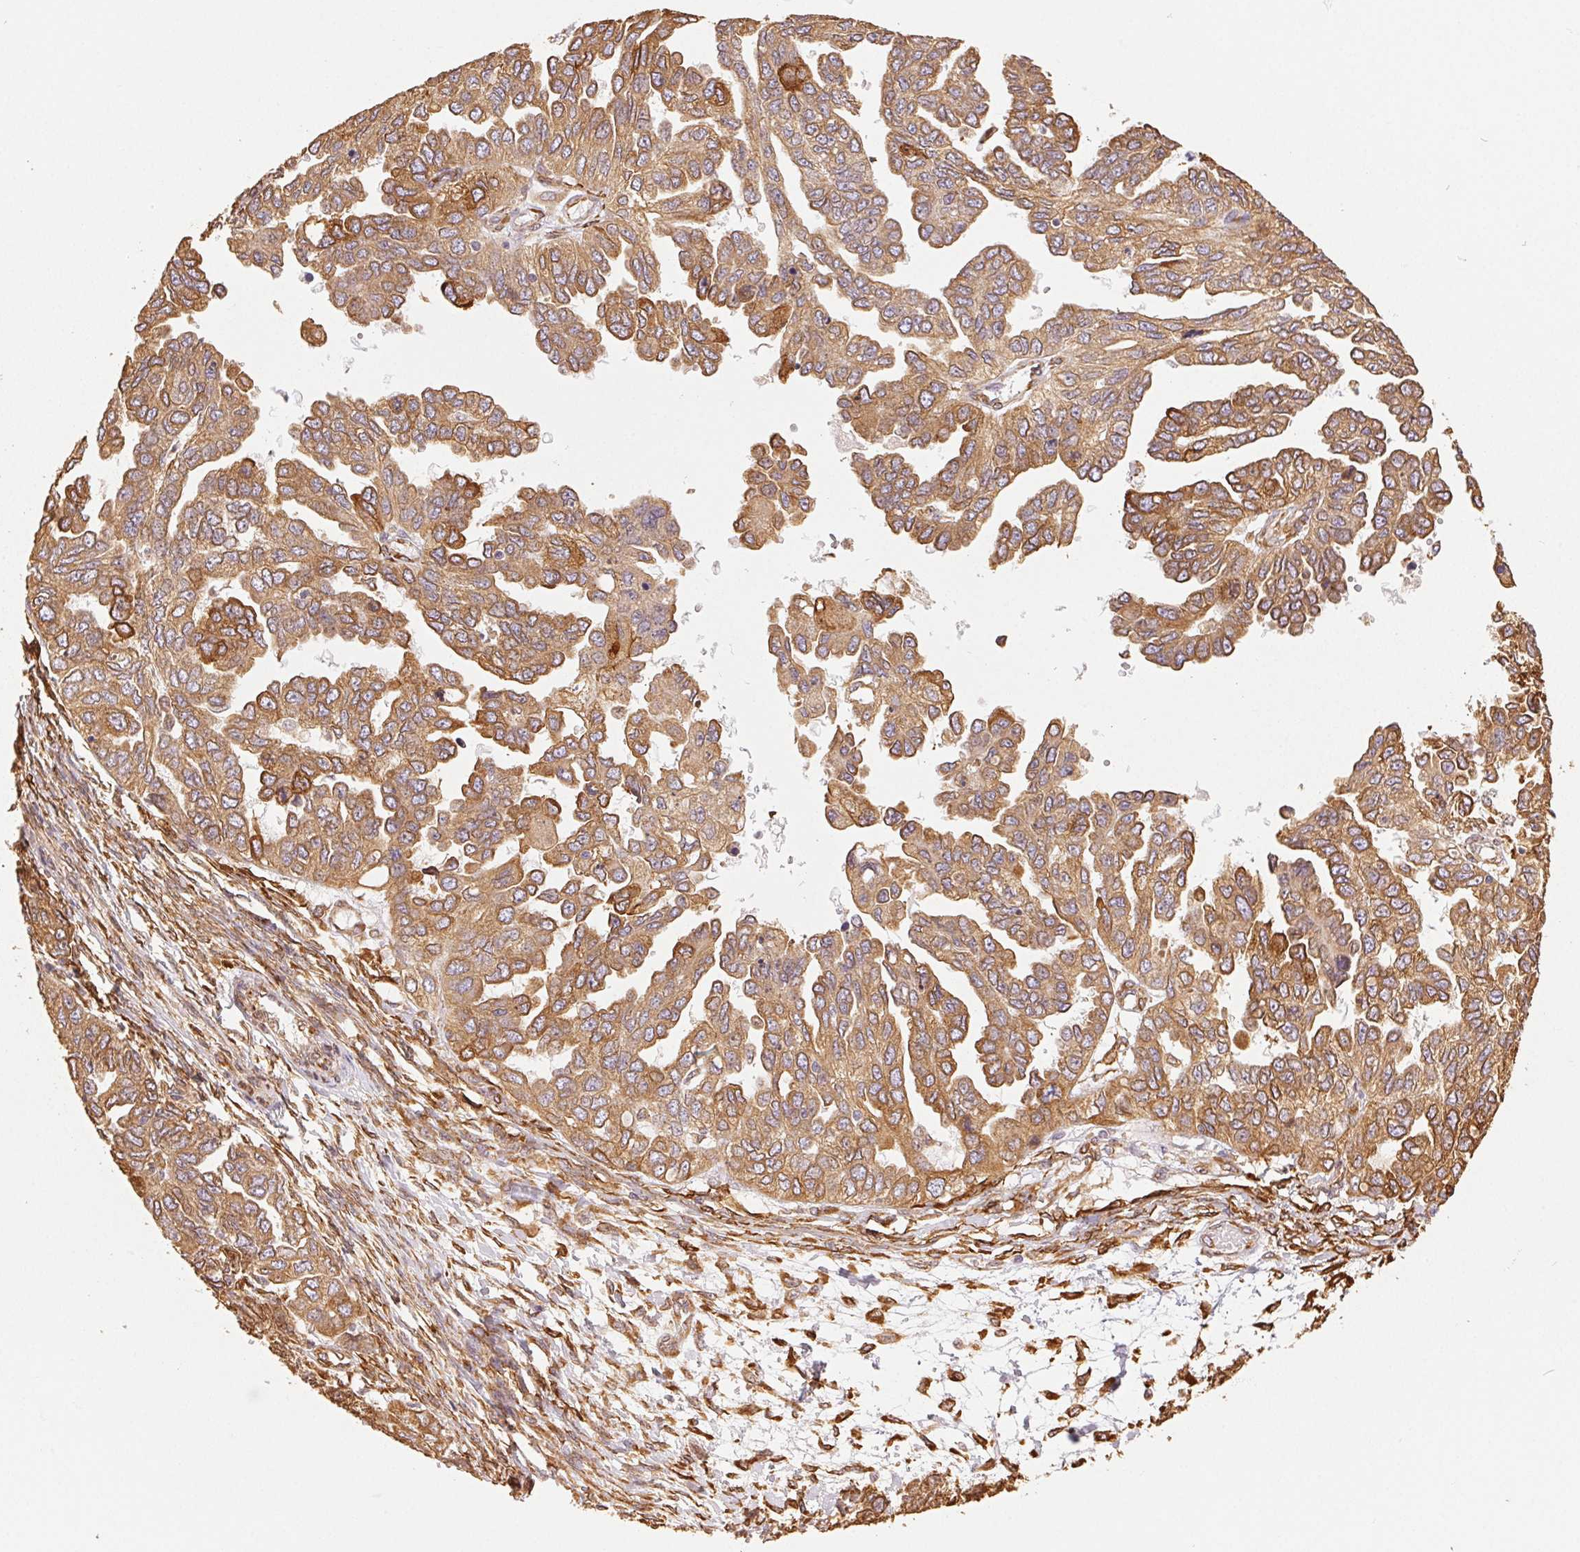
{"staining": {"intensity": "moderate", "quantity": ">75%", "location": "cytoplasmic/membranous"}, "tissue": "ovarian cancer", "cell_type": "Tumor cells", "image_type": "cancer", "snomed": [{"axis": "morphology", "description": "Cystadenocarcinoma, serous, NOS"}, {"axis": "topography", "description": "Ovary"}], "caption": "Protein staining shows moderate cytoplasmic/membranous staining in approximately >75% of tumor cells in ovarian serous cystadenocarcinoma.", "gene": "RCN3", "patient": {"sex": "female", "age": 53}}